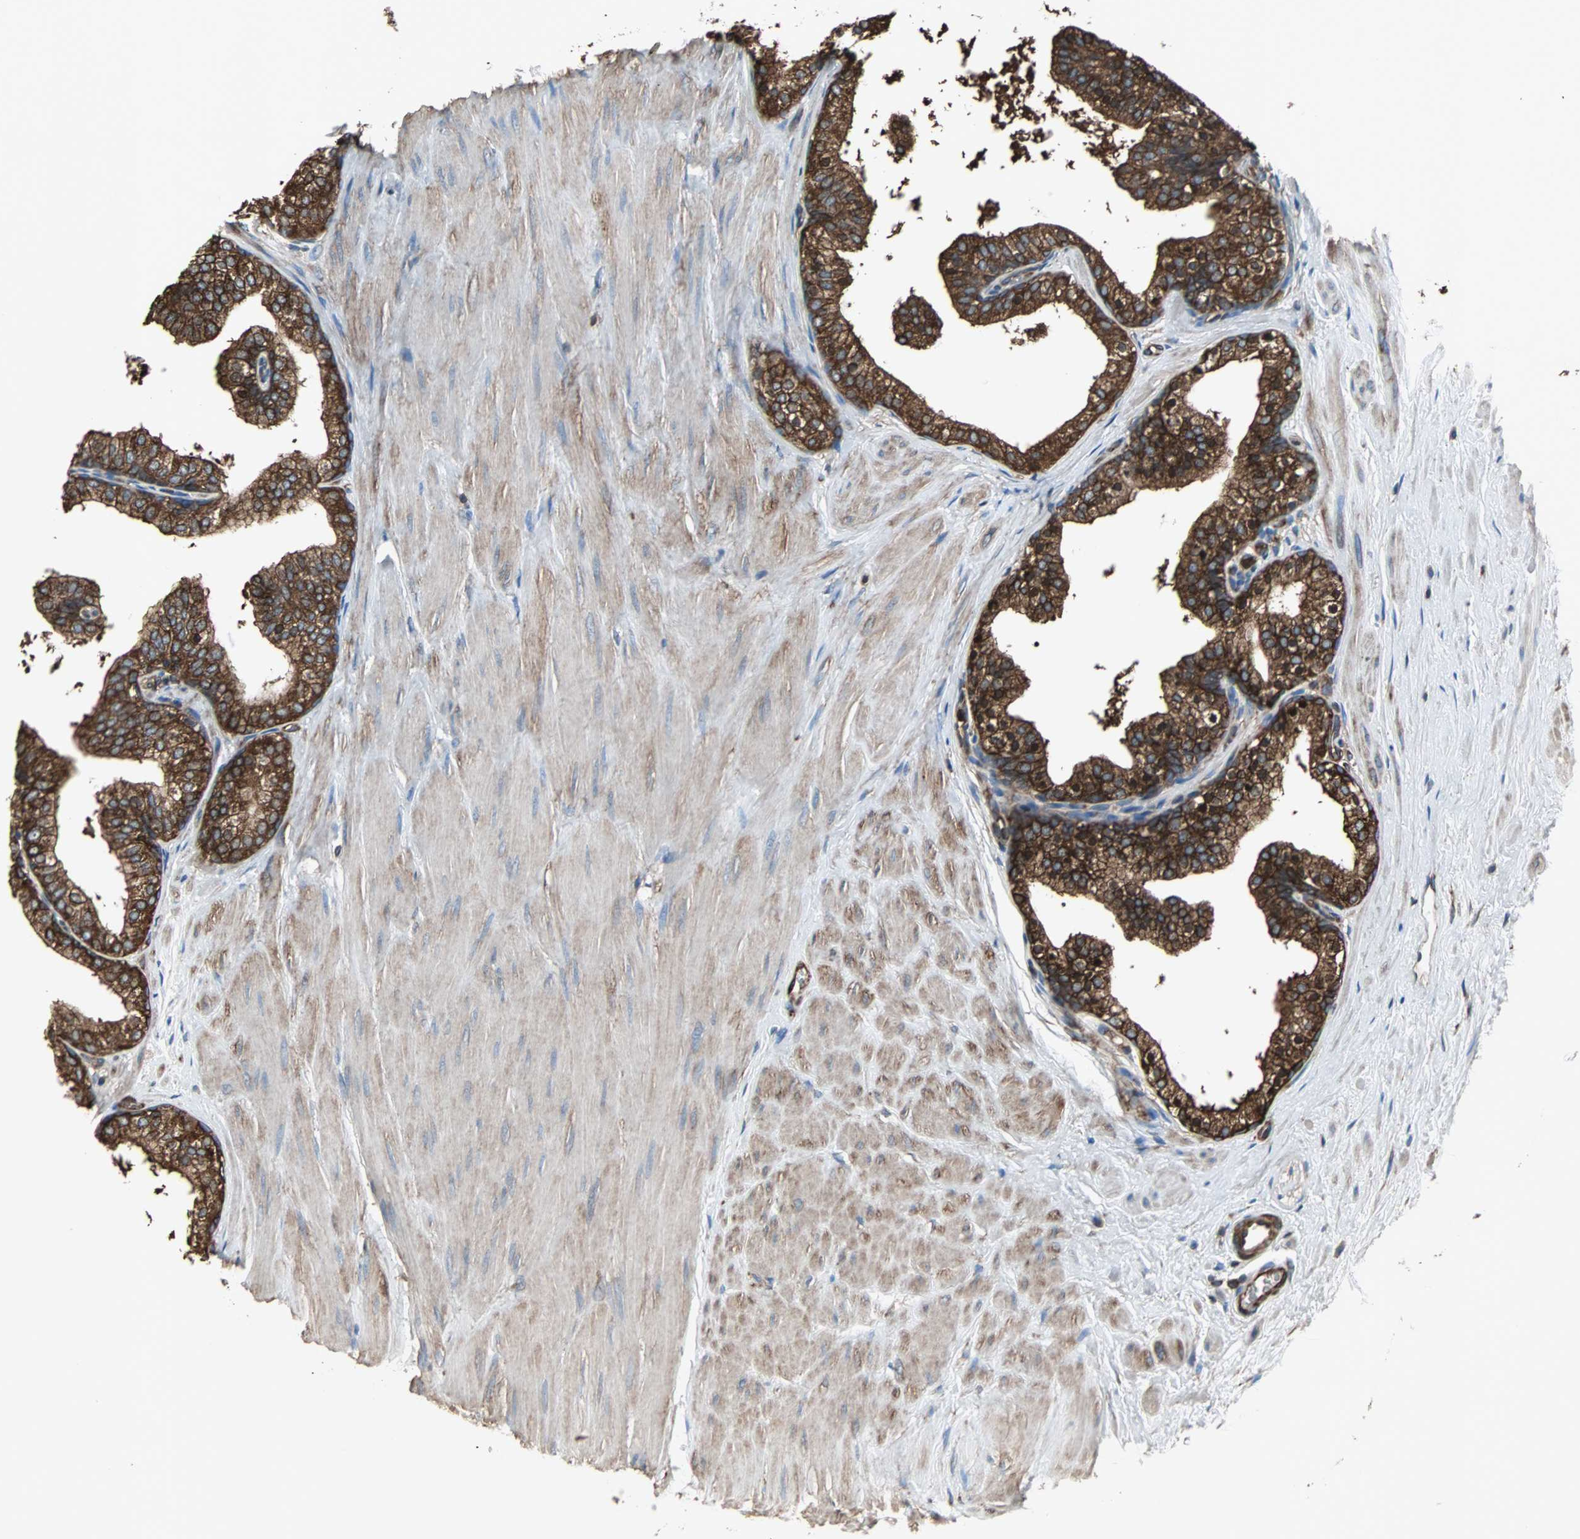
{"staining": {"intensity": "strong", "quantity": ">75%", "location": "cytoplasmic/membranous"}, "tissue": "prostate", "cell_type": "Glandular cells", "image_type": "normal", "snomed": [{"axis": "morphology", "description": "Normal tissue, NOS"}, {"axis": "topography", "description": "Prostate"}], "caption": "An immunohistochemistry (IHC) photomicrograph of benign tissue is shown. Protein staining in brown labels strong cytoplasmic/membranous positivity in prostate within glandular cells. The protein is stained brown, and the nuclei are stained in blue (DAB IHC with brightfield microscopy, high magnification).", "gene": "ACTN1", "patient": {"sex": "male", "age": 60}}